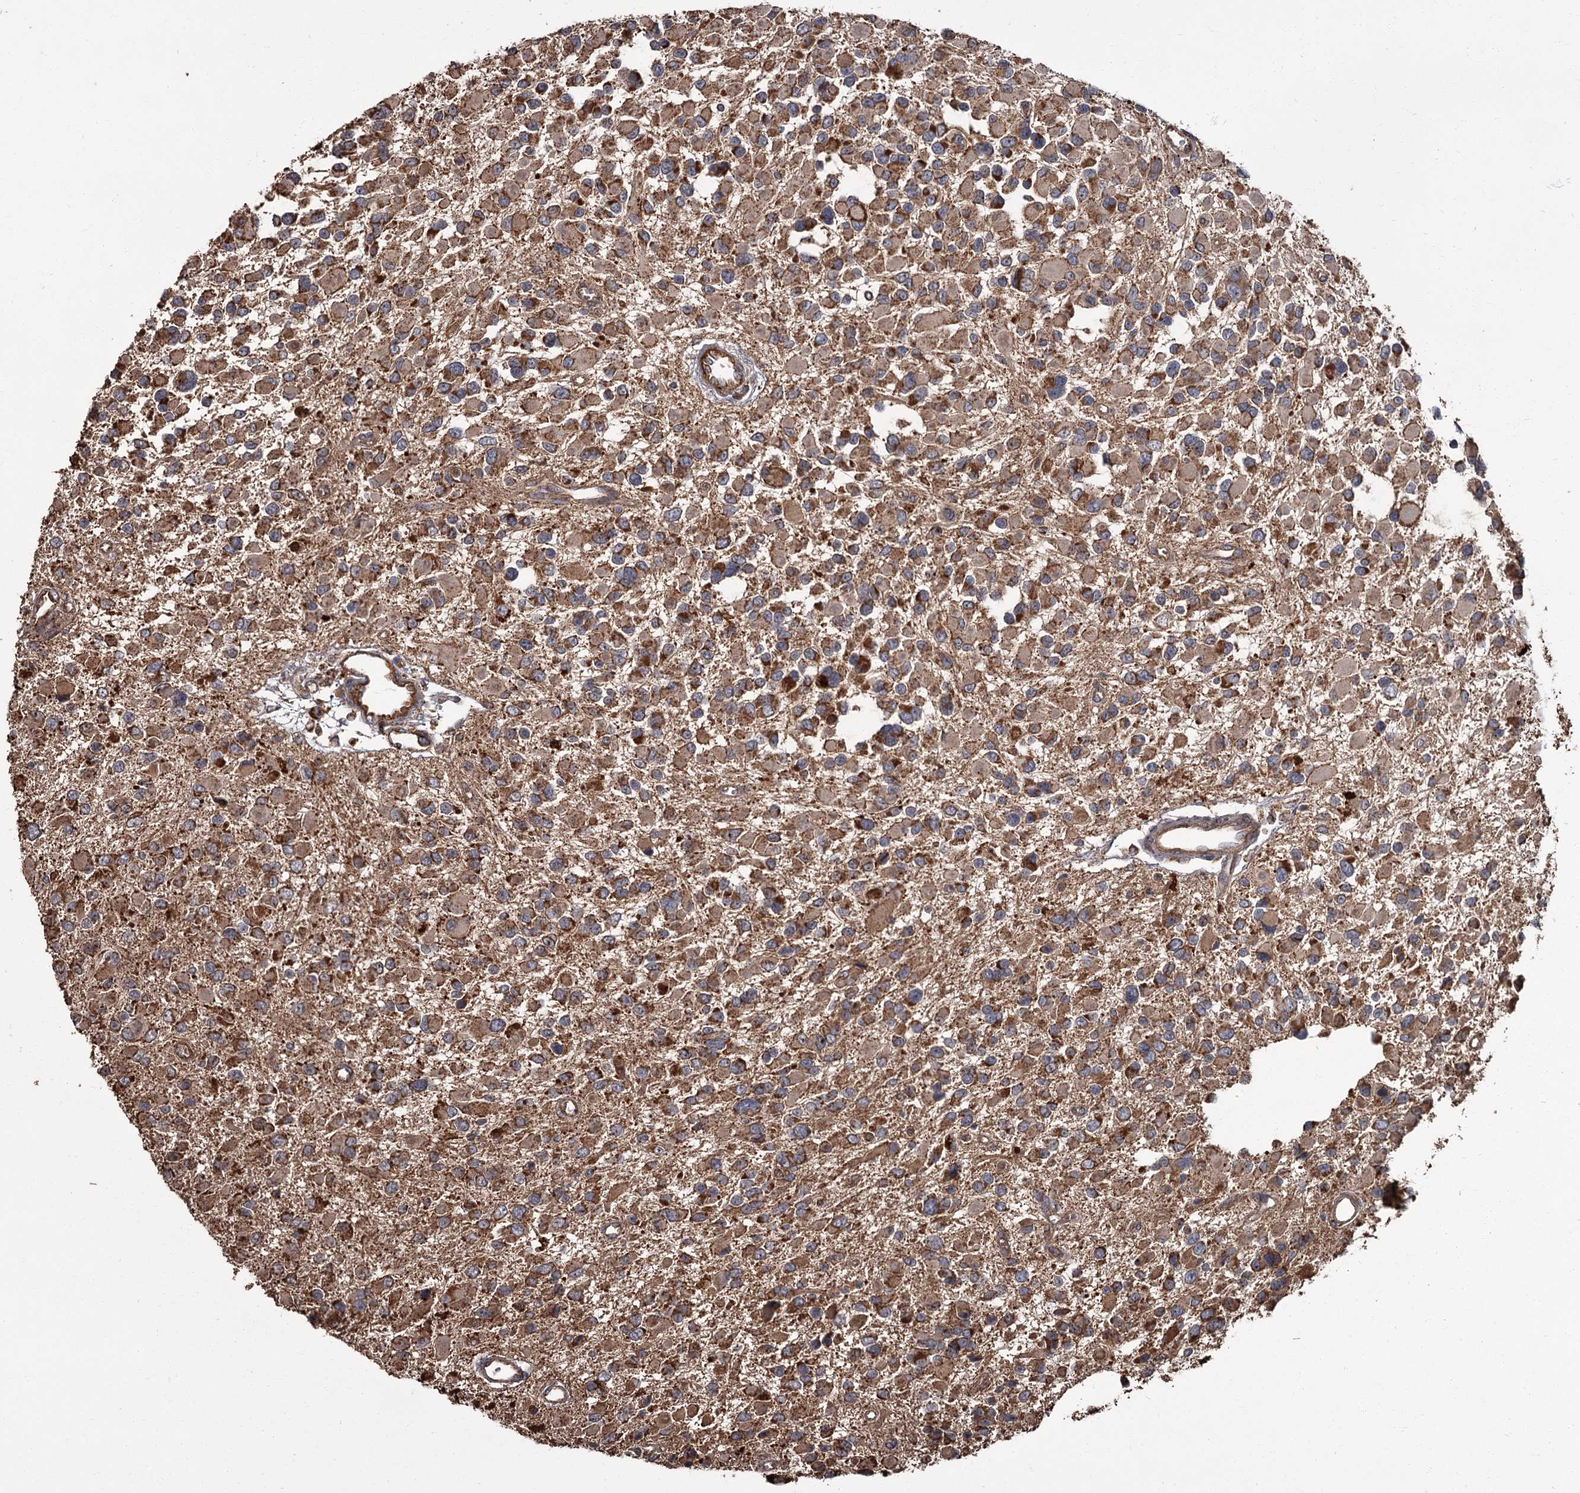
{"staining": {"intensity": "strong", "quantity": ">75%", "location": "cytoplasmic/membranous"}, "tissue": "glioma", "cell_type": "Tumor cells", "image_type": "cancer", "snomed": [{"axis": "morphology", "description": "Glioma, malignant, High grade"}, {"axis": "topography", "description": "Brain"}], "caption": "Protein expression analysis of glioma reveals strong cytoplasmic/membranous positivity in approximately >75% of tumor cells.", "gene": "THAP9", "patient": {"sex": "male", "age": 53}}